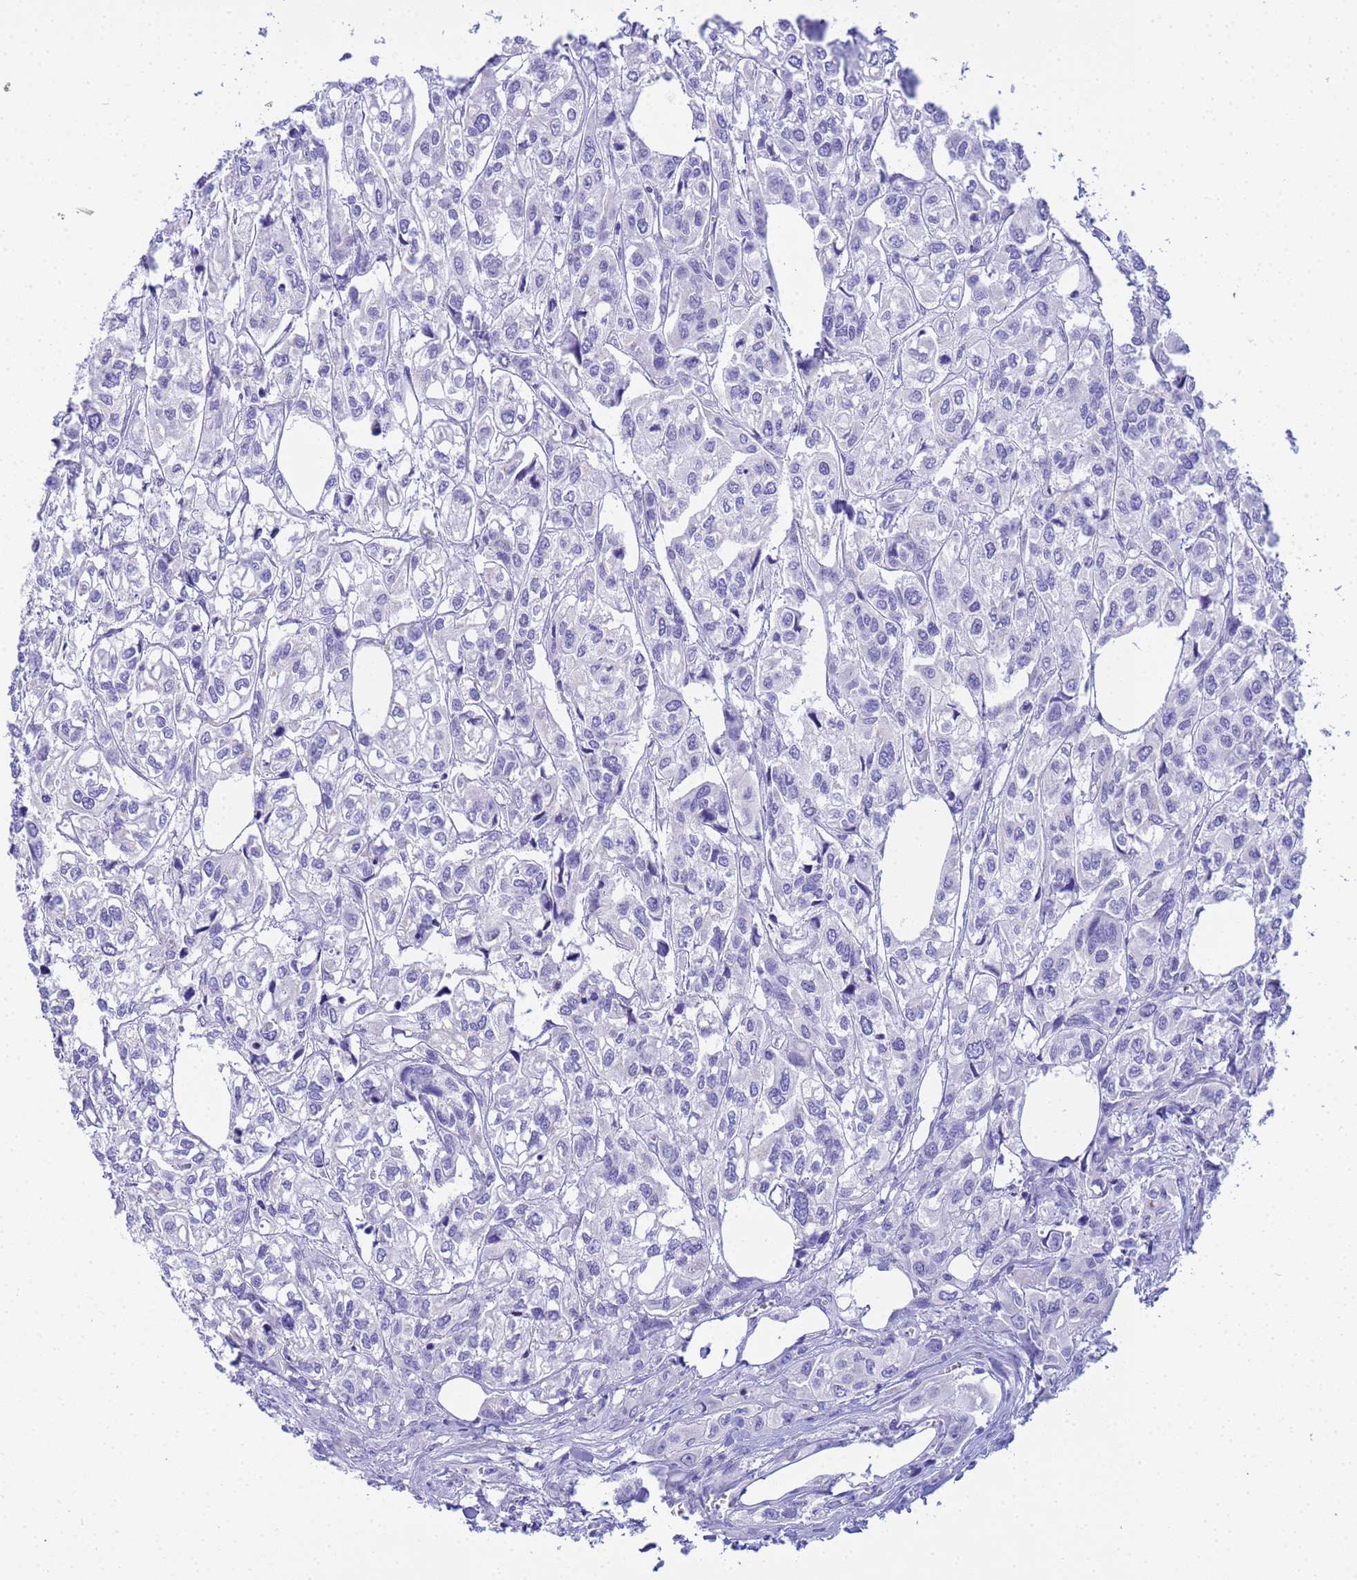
{"staining": {"intensity": "negative", "quantity": "none", "location": "none"}, "tissue": "urothelial cancer", "cell_type": "Tumor cells", "image_type": "cancer", "snomed": [{"axis": "morphology", "description": "Urothelial carcinoma, High grade"}, {"axis": "topography", "description": "Urinary bladder"}], "caption": "Urothelial carcinoma (high-grade) was stained to show a protein in brown. There is no significant expression in tumor cells. (DAB immunohistochemistry (IHC) visualized using brightfield microscopy, high magnification).", "gene": "AQP12A", "patient": {"sex": "male", "age": 67}}